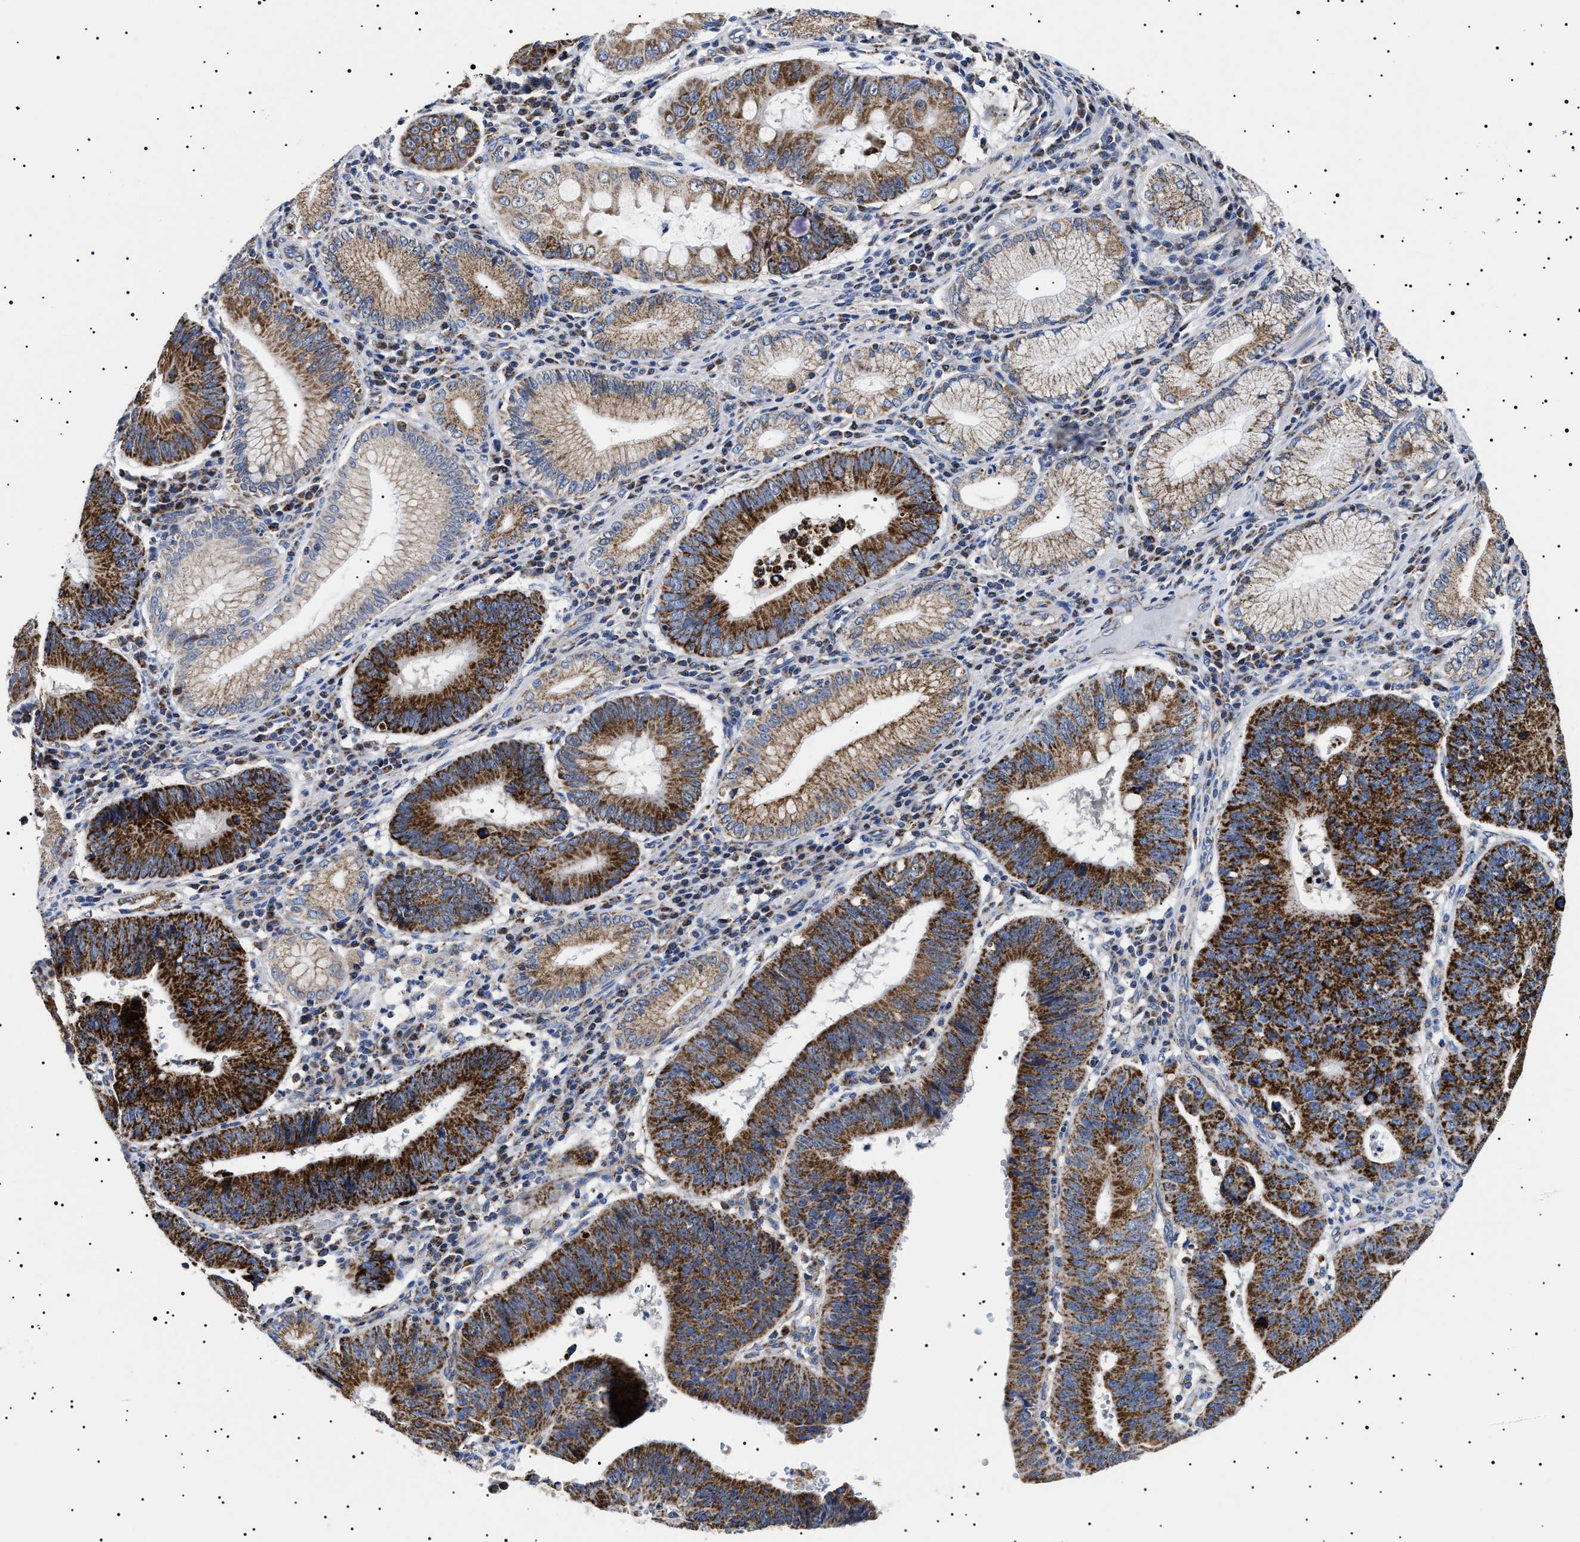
{"staining": {"intensity": "strong", "quantity": ">75%", "location": "cytoplasmic/membranous"}, "tissue": "stomach cancer", "cell_type": "Tumor cells", "image_type": "cancer", "snomed": [{"axis": "morphology", "description": "Adenocarcinoma, NOS"}, {"axis": "topography", "description": "Stomach"}], "caption": "Stomach adenocarcinoma stained for a protein demonstrates strong cytoplasmic/membranous positivity in tumor cells. The protein of interest is stained brown, and the nuclei are stained in blue (DAB IHC with brightfield microscopy, high magnification).", "gene": "CHRDL2", "patient": {"sex": "male", "age": 59}}